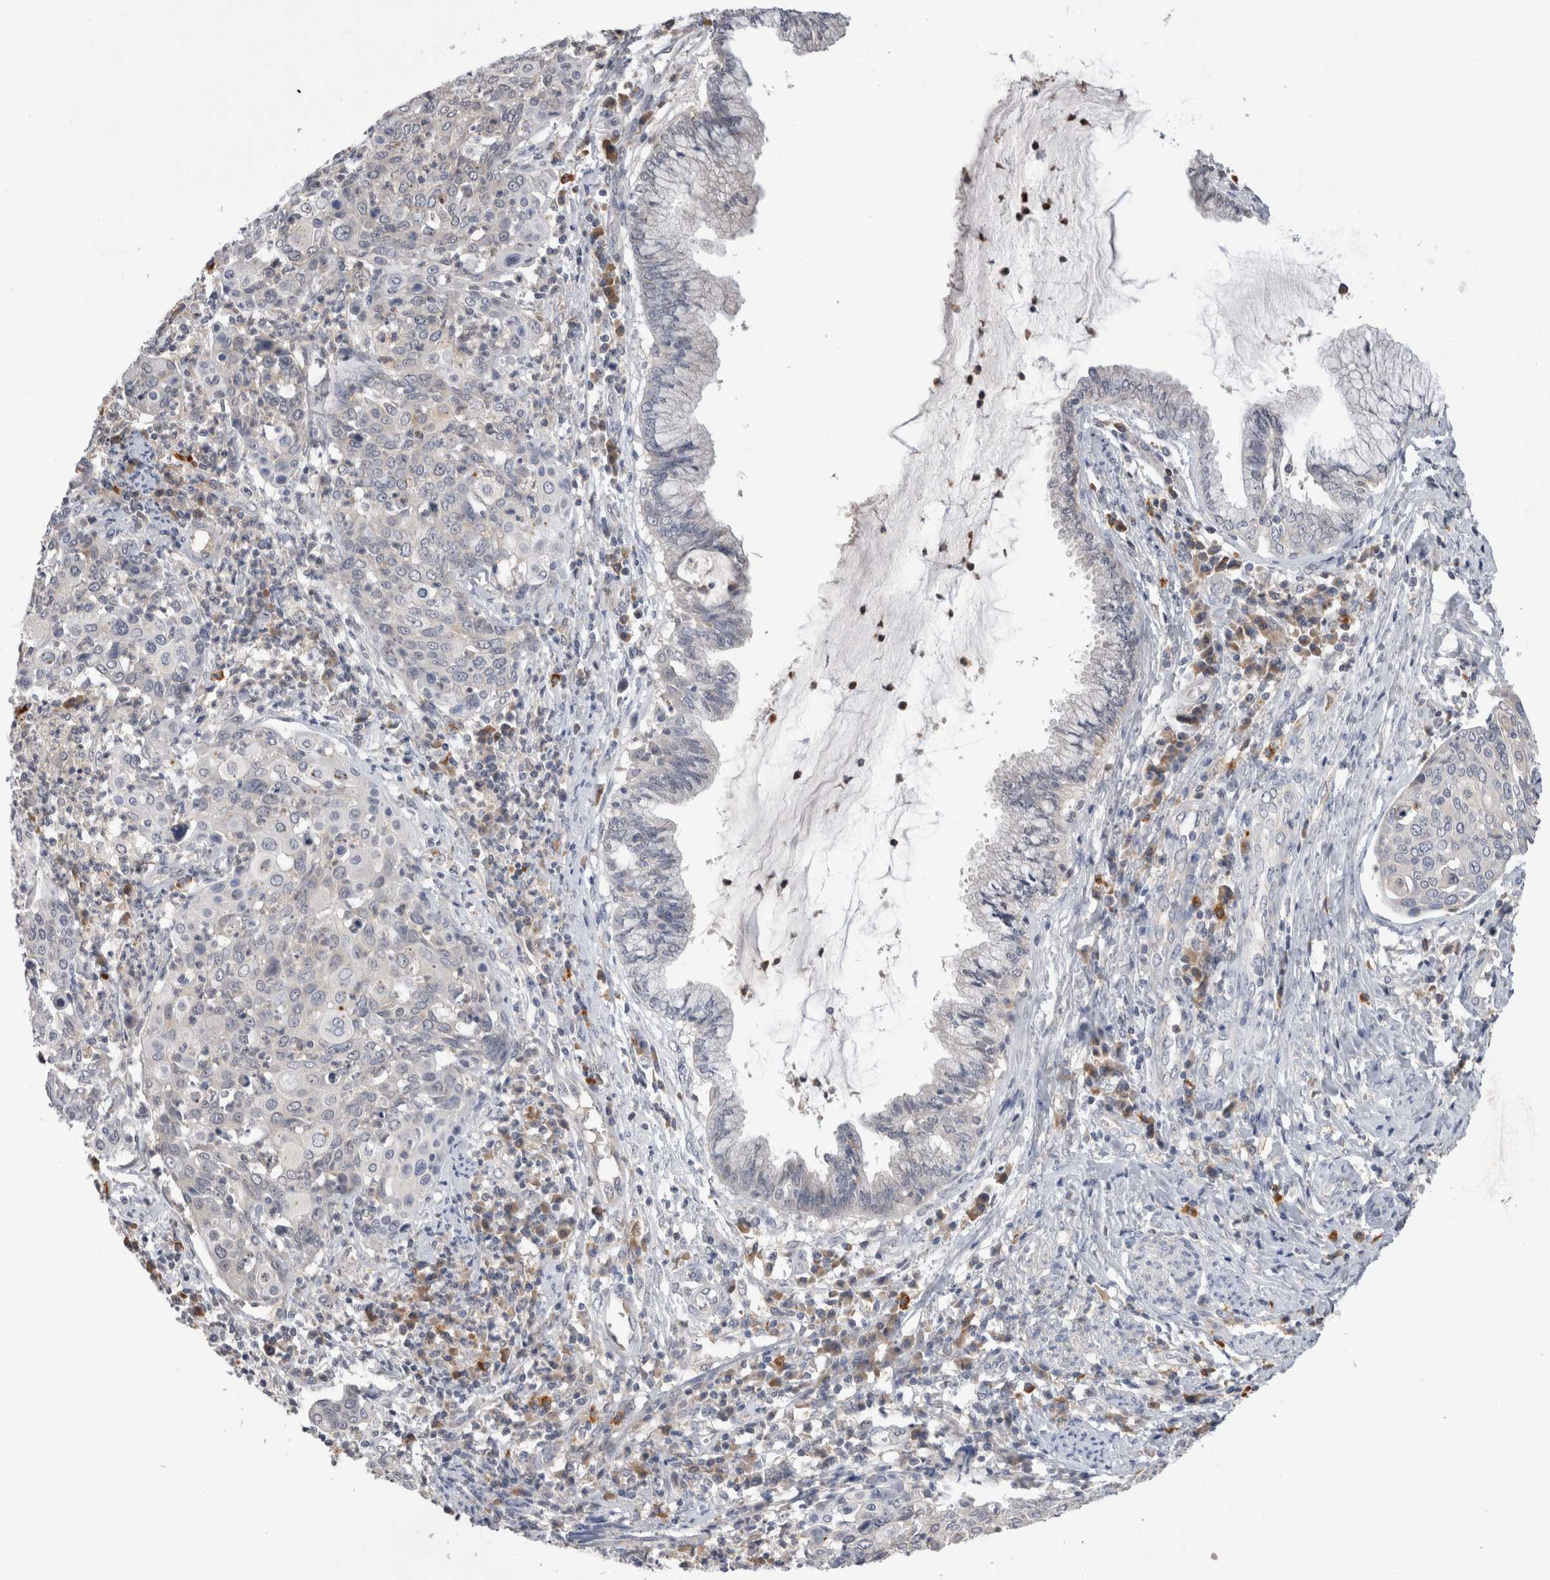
{"staining": {"intensity": "negative", "quantity": "none", "location": "none"}, "tissue": "cervical cancer", "cell_type": "Tumor cells", "image_type": "cancer", "snomed": [{"axis": "morphology", "description": "Squamous cell carcinoma, NOS"}, {"axis": "topography", "description": "Cervix"}], "caption": "DAB (3,3'-diaminobenzidine) immunohistochemical staining of cervical squamous cell carcinoma shows no significant expression in tumor cells. (DAB (3,3'-diaminobenzidine) immunohistochemistry visualized using brightfield microscopy, high magnification).", "gene": "VSIG4", "patient": {"sex": "female", "age": 40}}